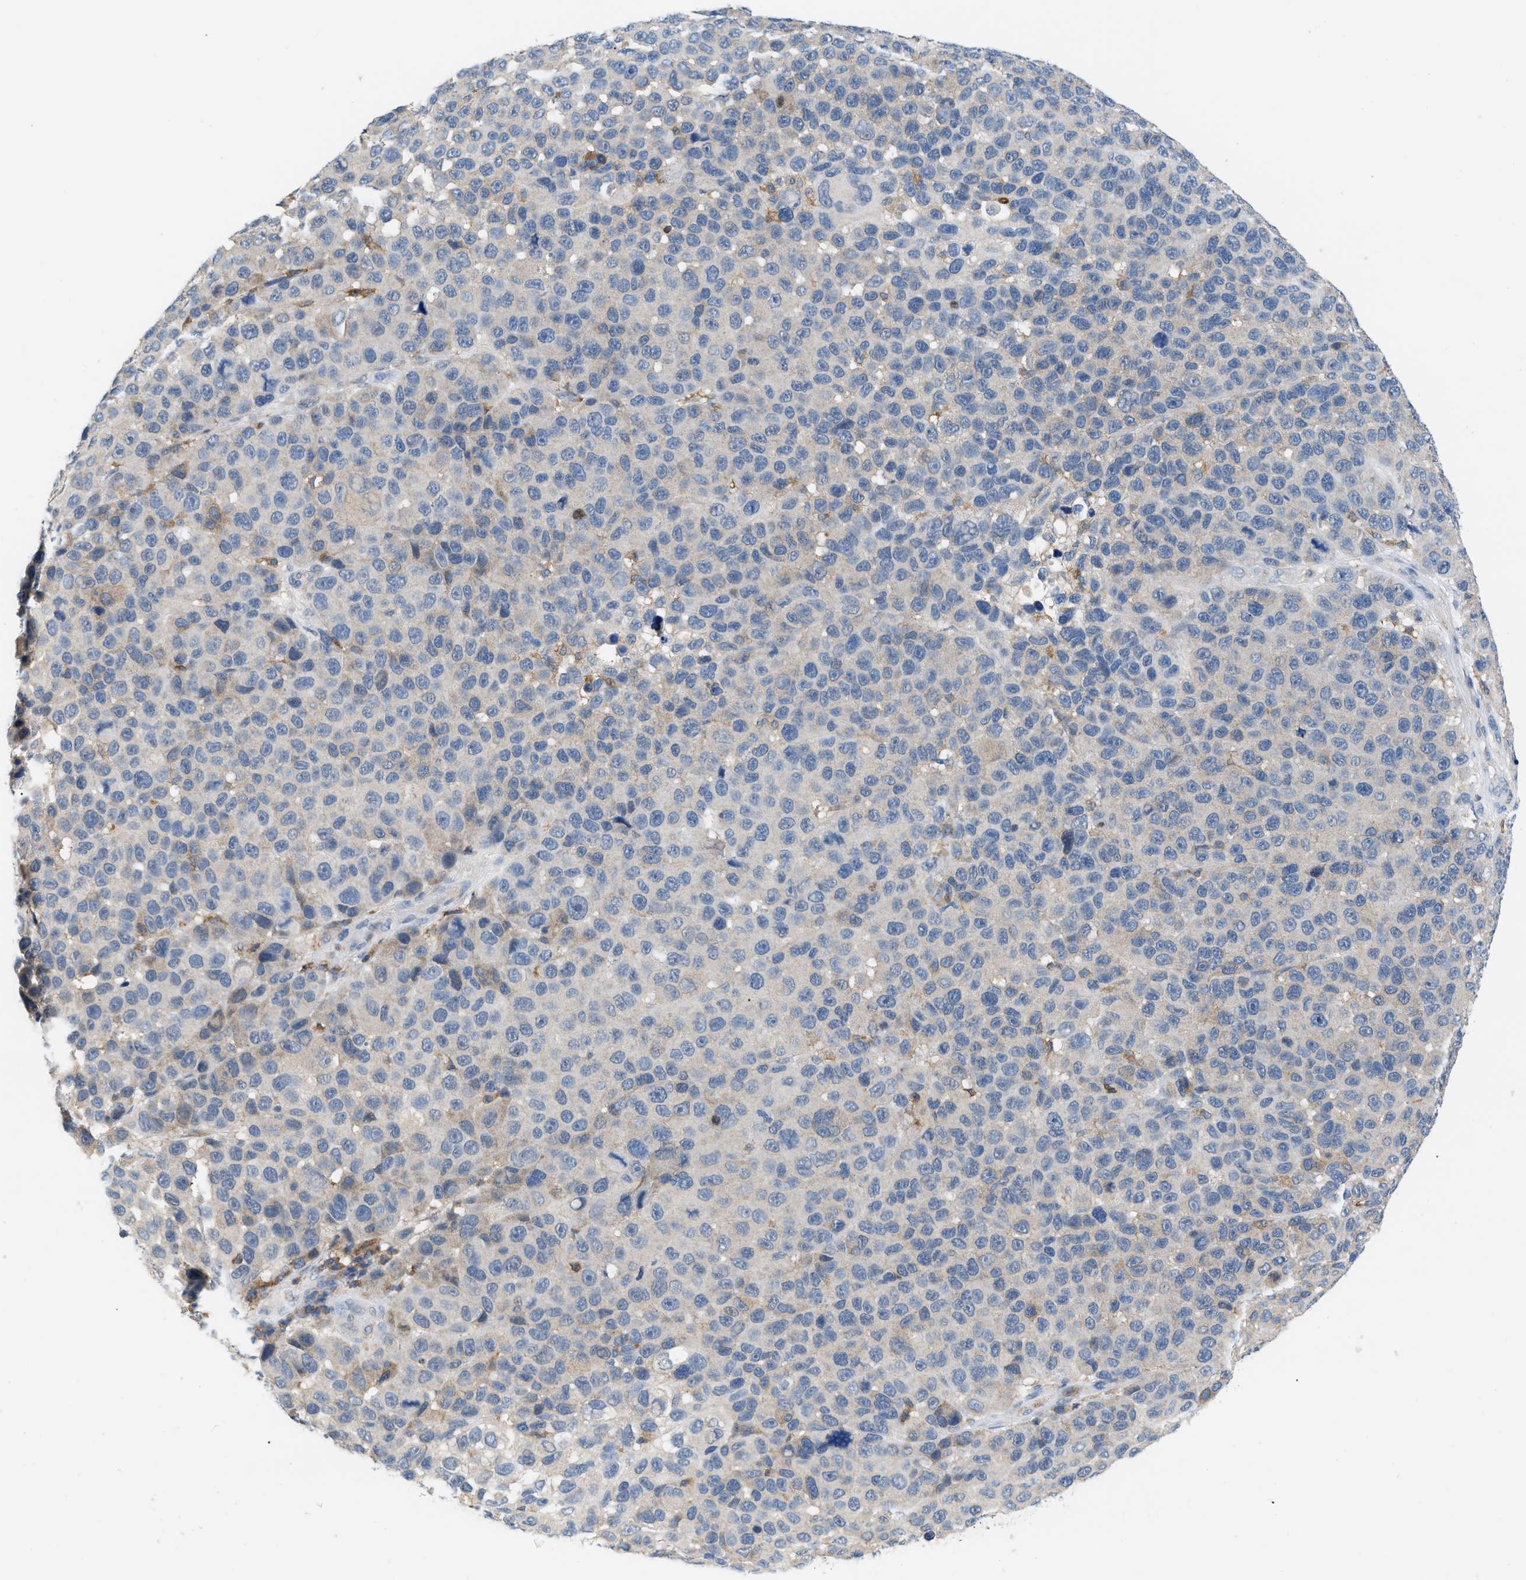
{"staining": {"intensity": "negative", "quantity": "none", "location": "none"}, "tissue": "melanoma", "cell_type": "Tumor cells", "image_type": "cancer", "snomed": [{"axis": "morphology", "description": "Malignant melanoma, NOS"}, {"axis": "topography", "description": "Skin"}], "caption": "Tumor cells show no significant protein staining in malignant melanoma.", "gene": "INPP5D", "patient": {"sex": "male", "age": 53}}